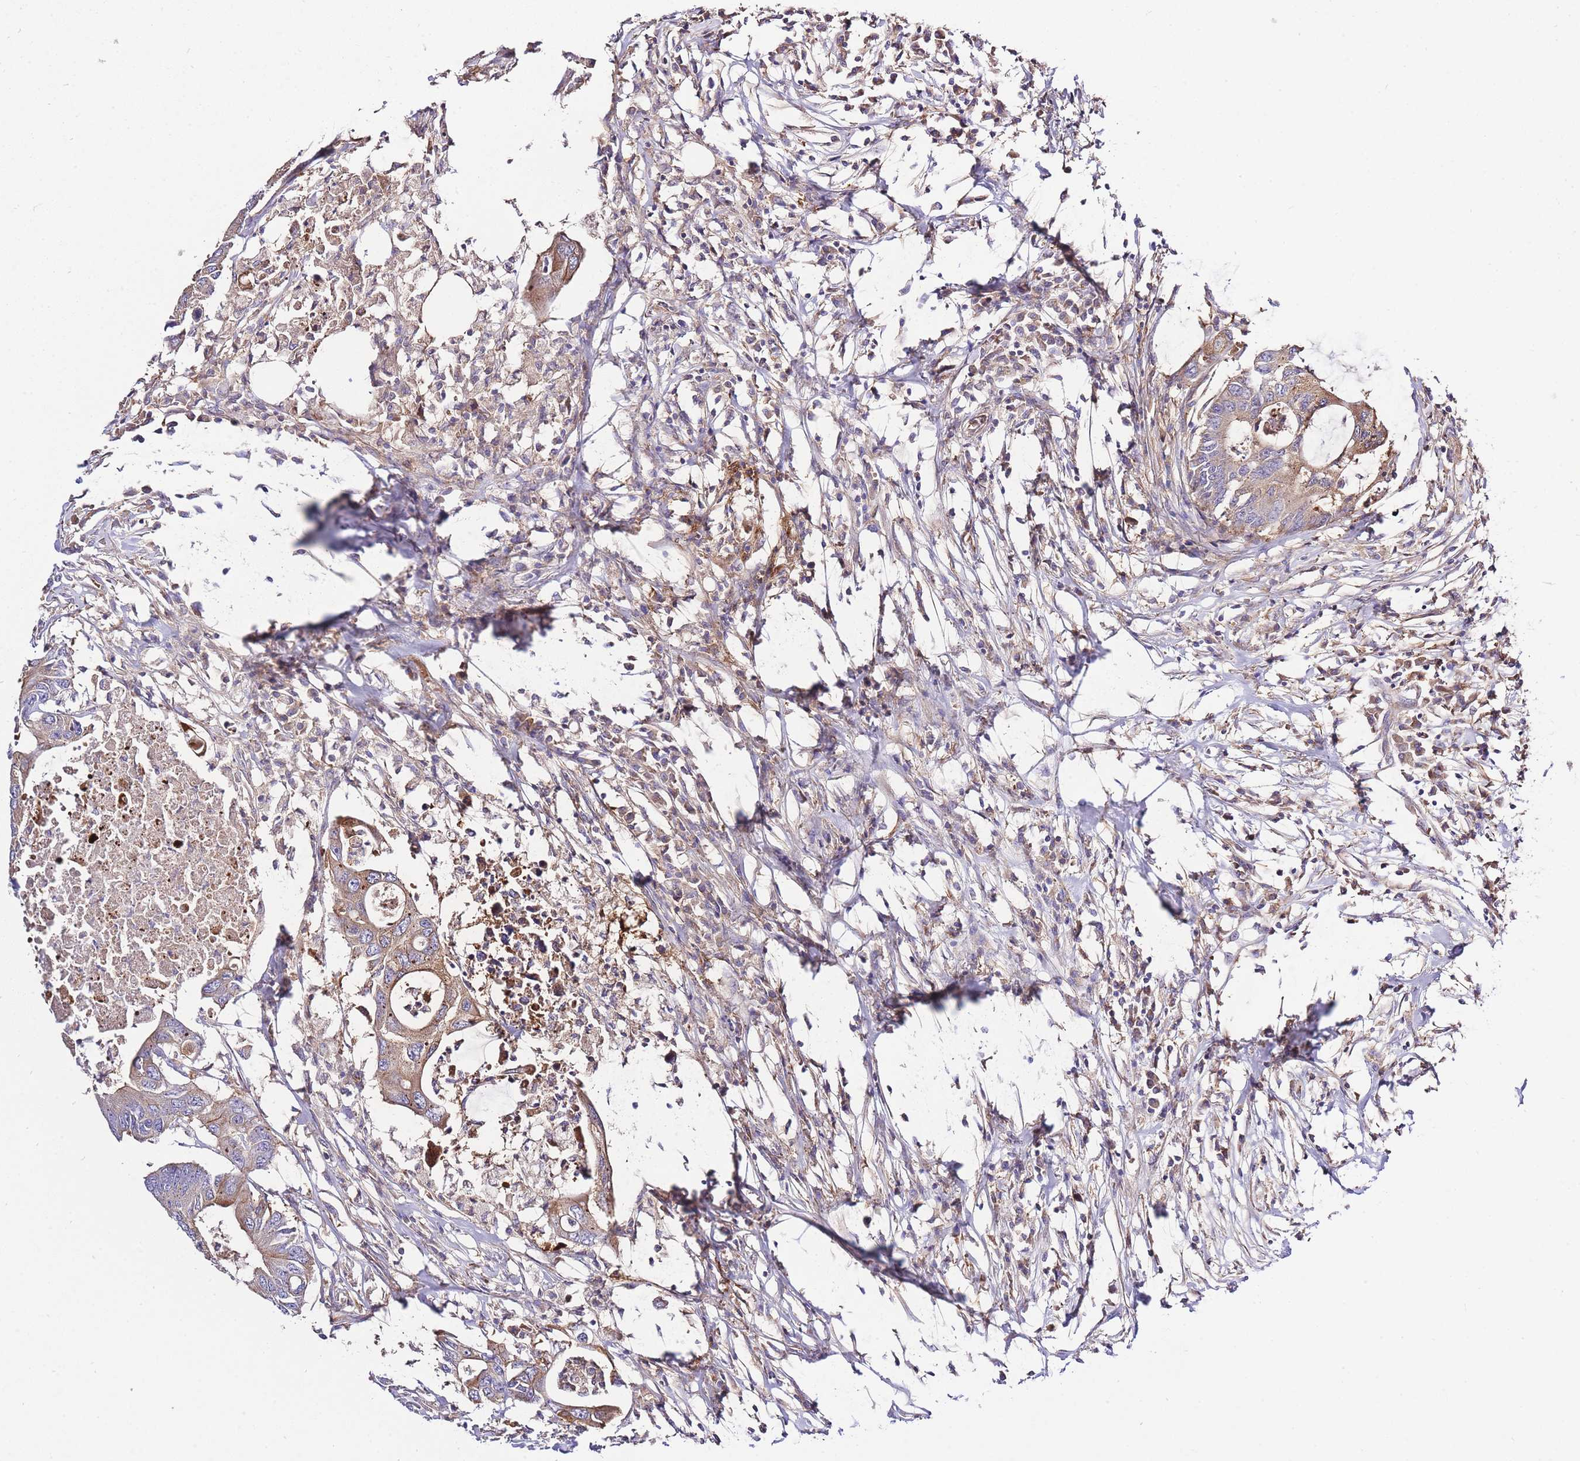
{"staining": {"intensity": "moderate", "quantity": "25%-75%", "location": "cytoplasmic/membranous"}, "tissue": "colorectal cancer", "cell_type": "Tumor cells", "image_type": "cancer", "snomed": [{"axis": "morphology", "description": "Adenocarcinoma, NOS"}, {"axis": "topography", "description": "Colon"}], "caption": "Immunohistochemical staining of colorectal cancer displays medium levels of moderate cytoplasmic/membranous staining in approximately 25%-75% of tumor cells. The protein of interest is stained brown, and the nuclei are stained in blue (DAB (3,3'-diaminobenzidine) IHC with brightfield microscopy, high magnification).", "gene": "INSYN2B", "patient": {"sex": "male", "age": 71}}